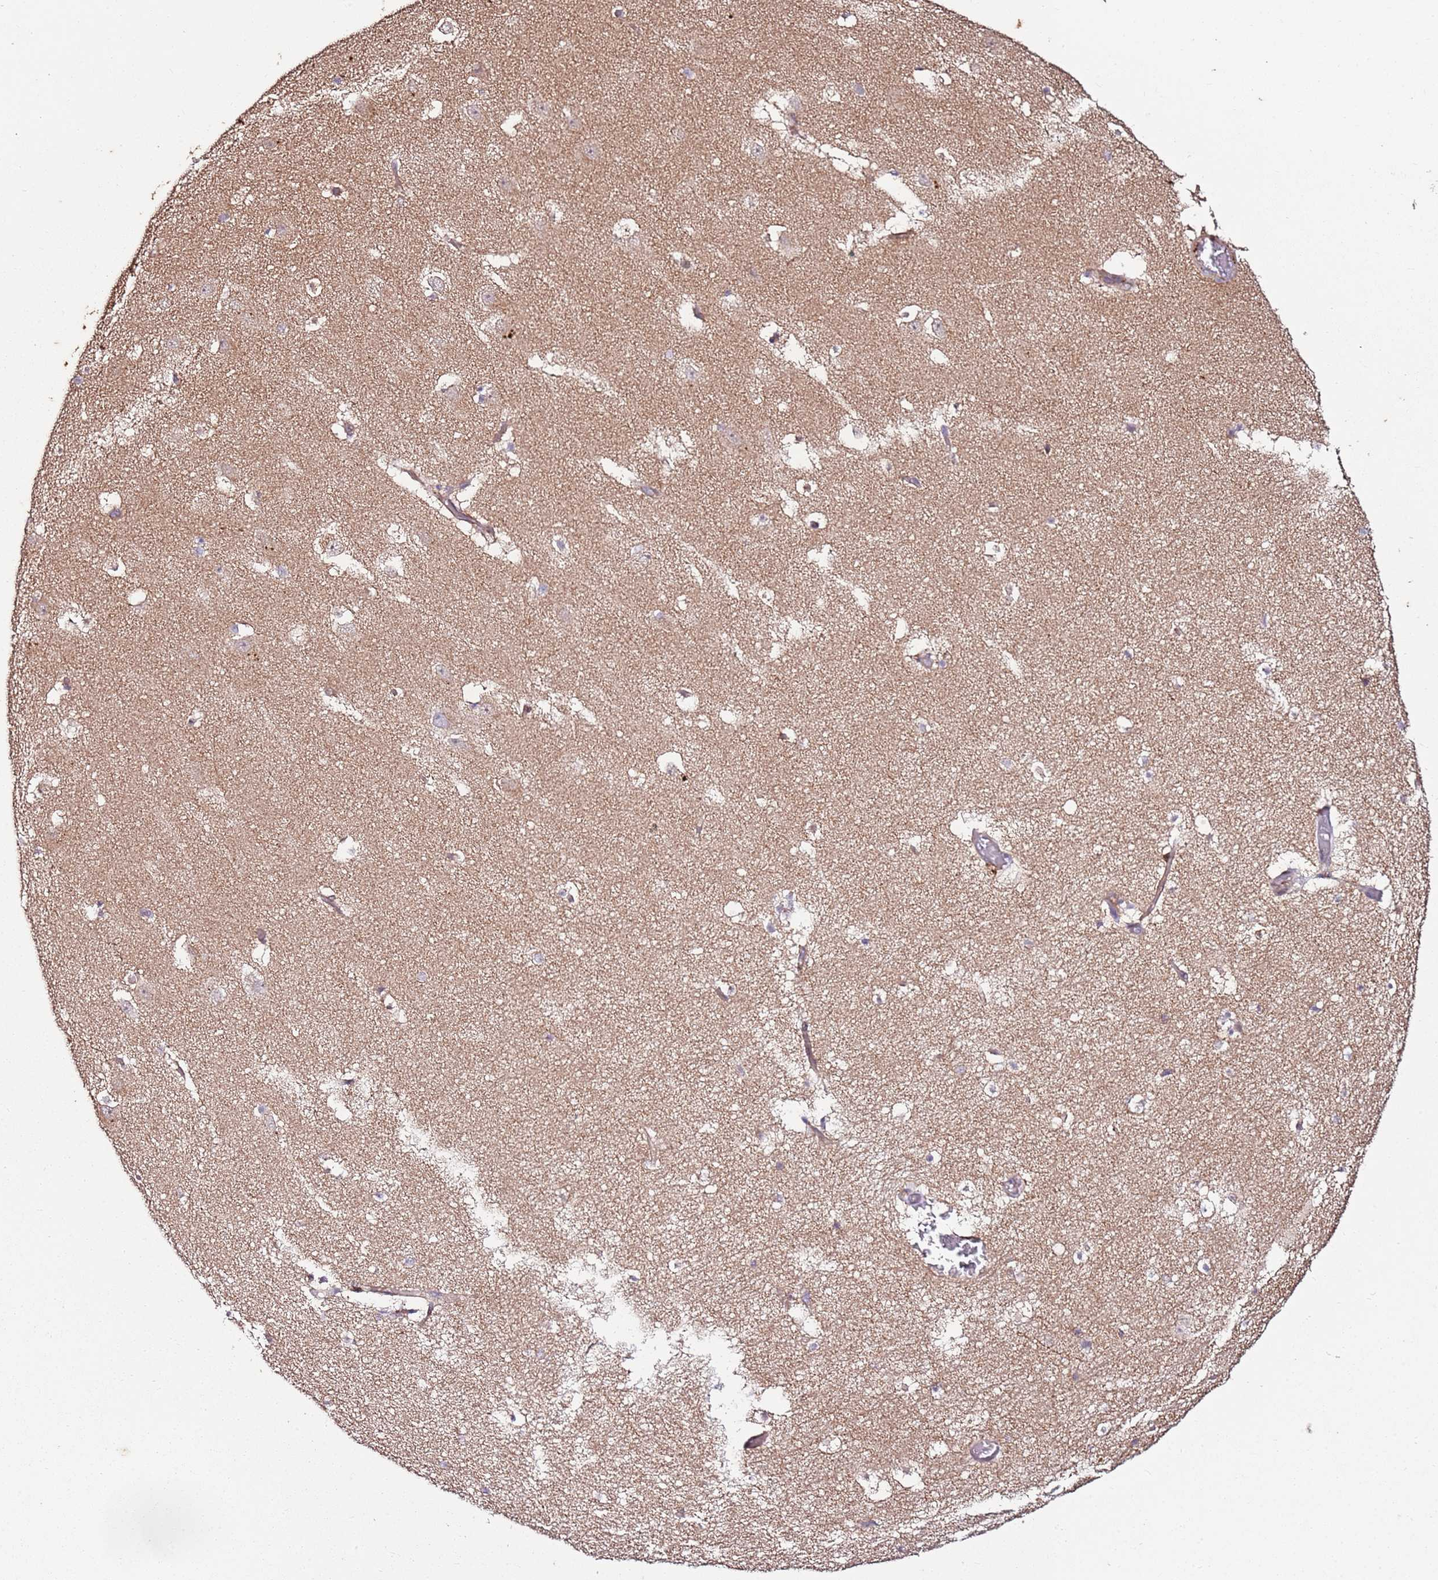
{"staining": {"intensity": "weak", "quantity": "<25%", "location": "cytoplasmic/membranous"}, "tissue": "hippocampus", "cell_type": "Glial cells", "image_type": "normal", "snomed": [{"axis": "morphology", "description": "Normal tissue, NOS"}, {"axis": "topography", "description": "Hippocampus"}], "caption": "Image shows no significant protein expression in glial cells of benign hippocampus.", "gene": "KRTAP21", "patient": {"sex": "female", "age": 52}}